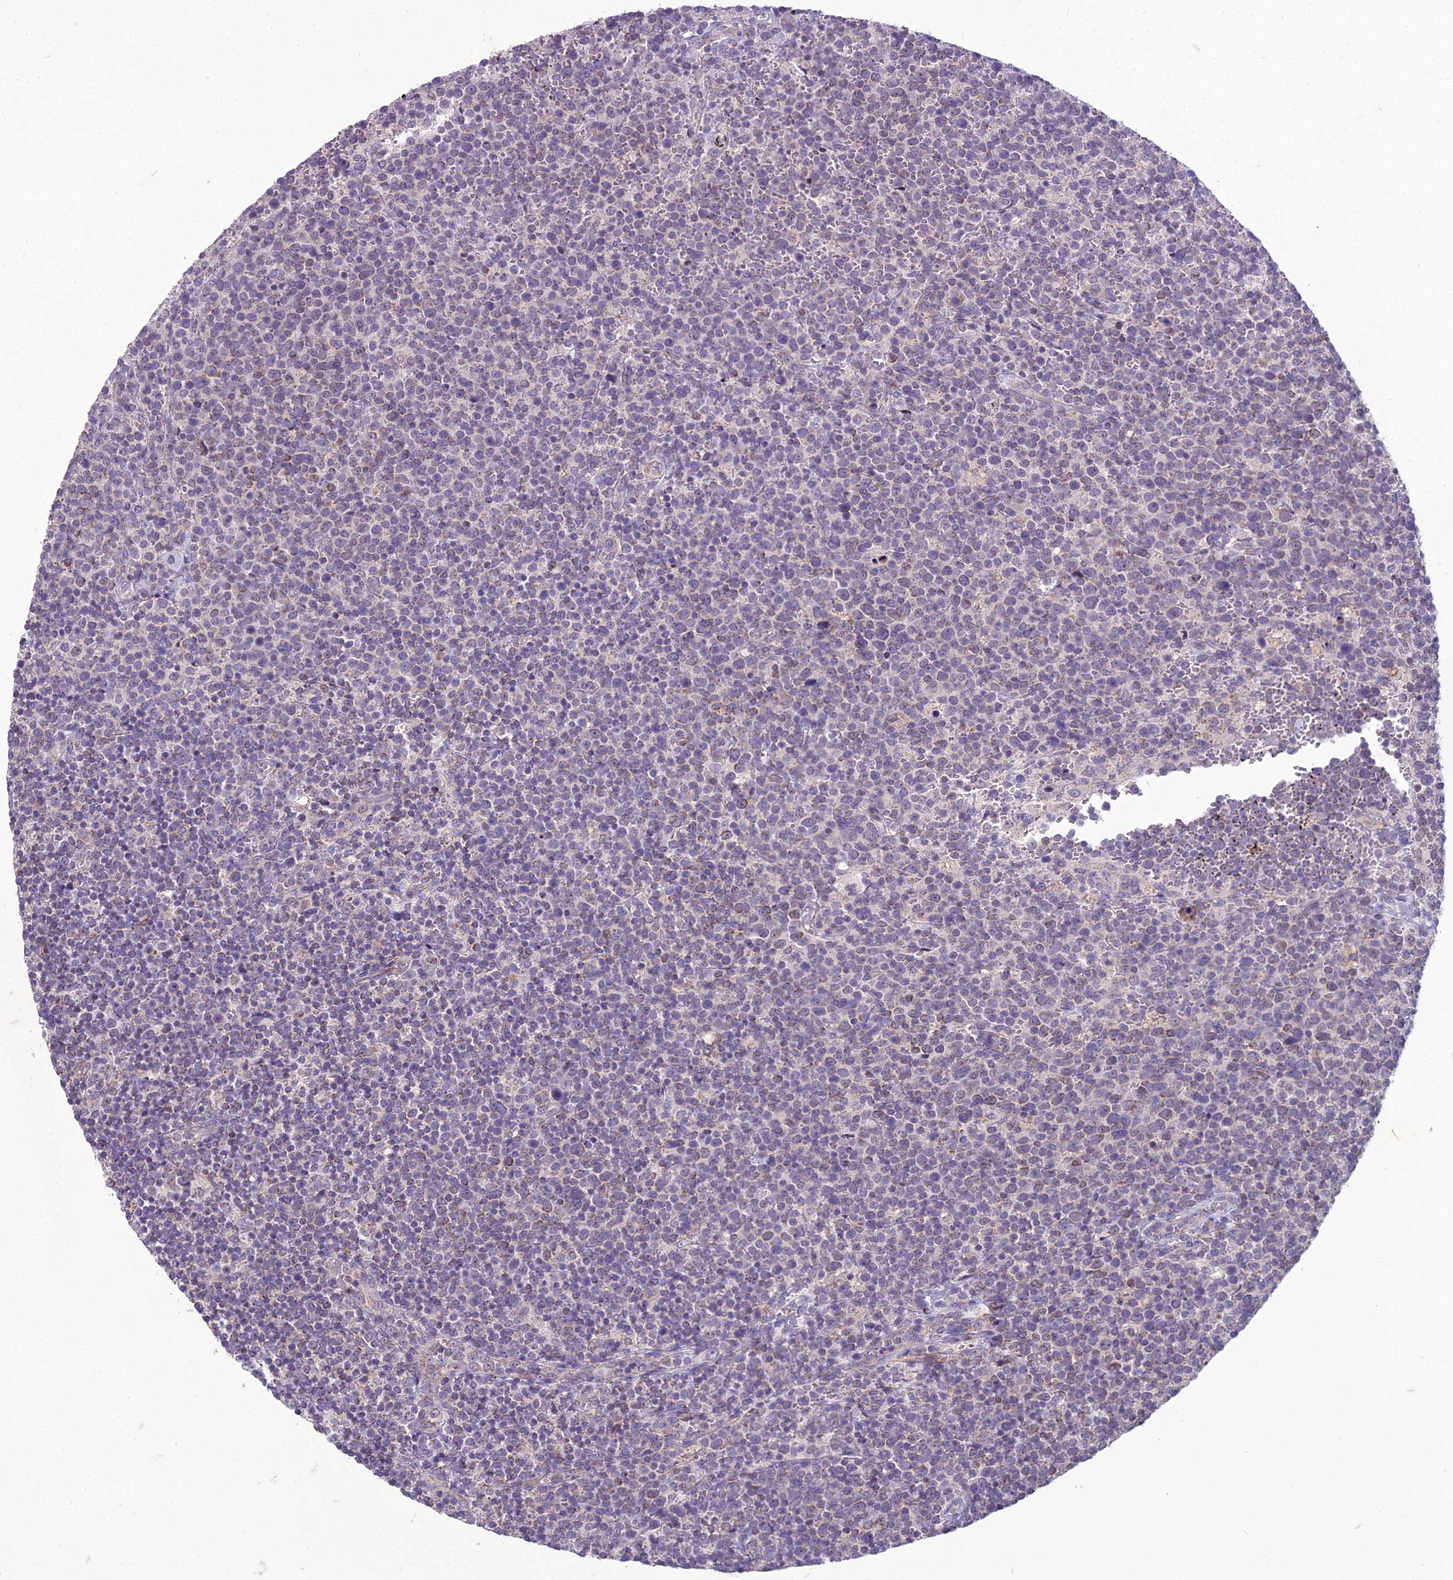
{"staining": {"intensity": "negative", "quantity": "none", "location": "none"}, "tissue": "lymphoma", "cell_type": "Tumor cells", "image_type": "cancer", "snomed": [{"axis": "morphology", "description": "Malignant lymphoma, non-Hodgkin's type, High grade"}, {"axis": "topography", "description": "Lymph node"}], "caption": "An immunohistochemistry (IHC) histopathology image of lymphoma is shown. There is no staining in tumor cells of lymphoma. Nuclei are stained in blue.", "gene": "DUS2", "patient": {"sex": "male", "age": 61}}